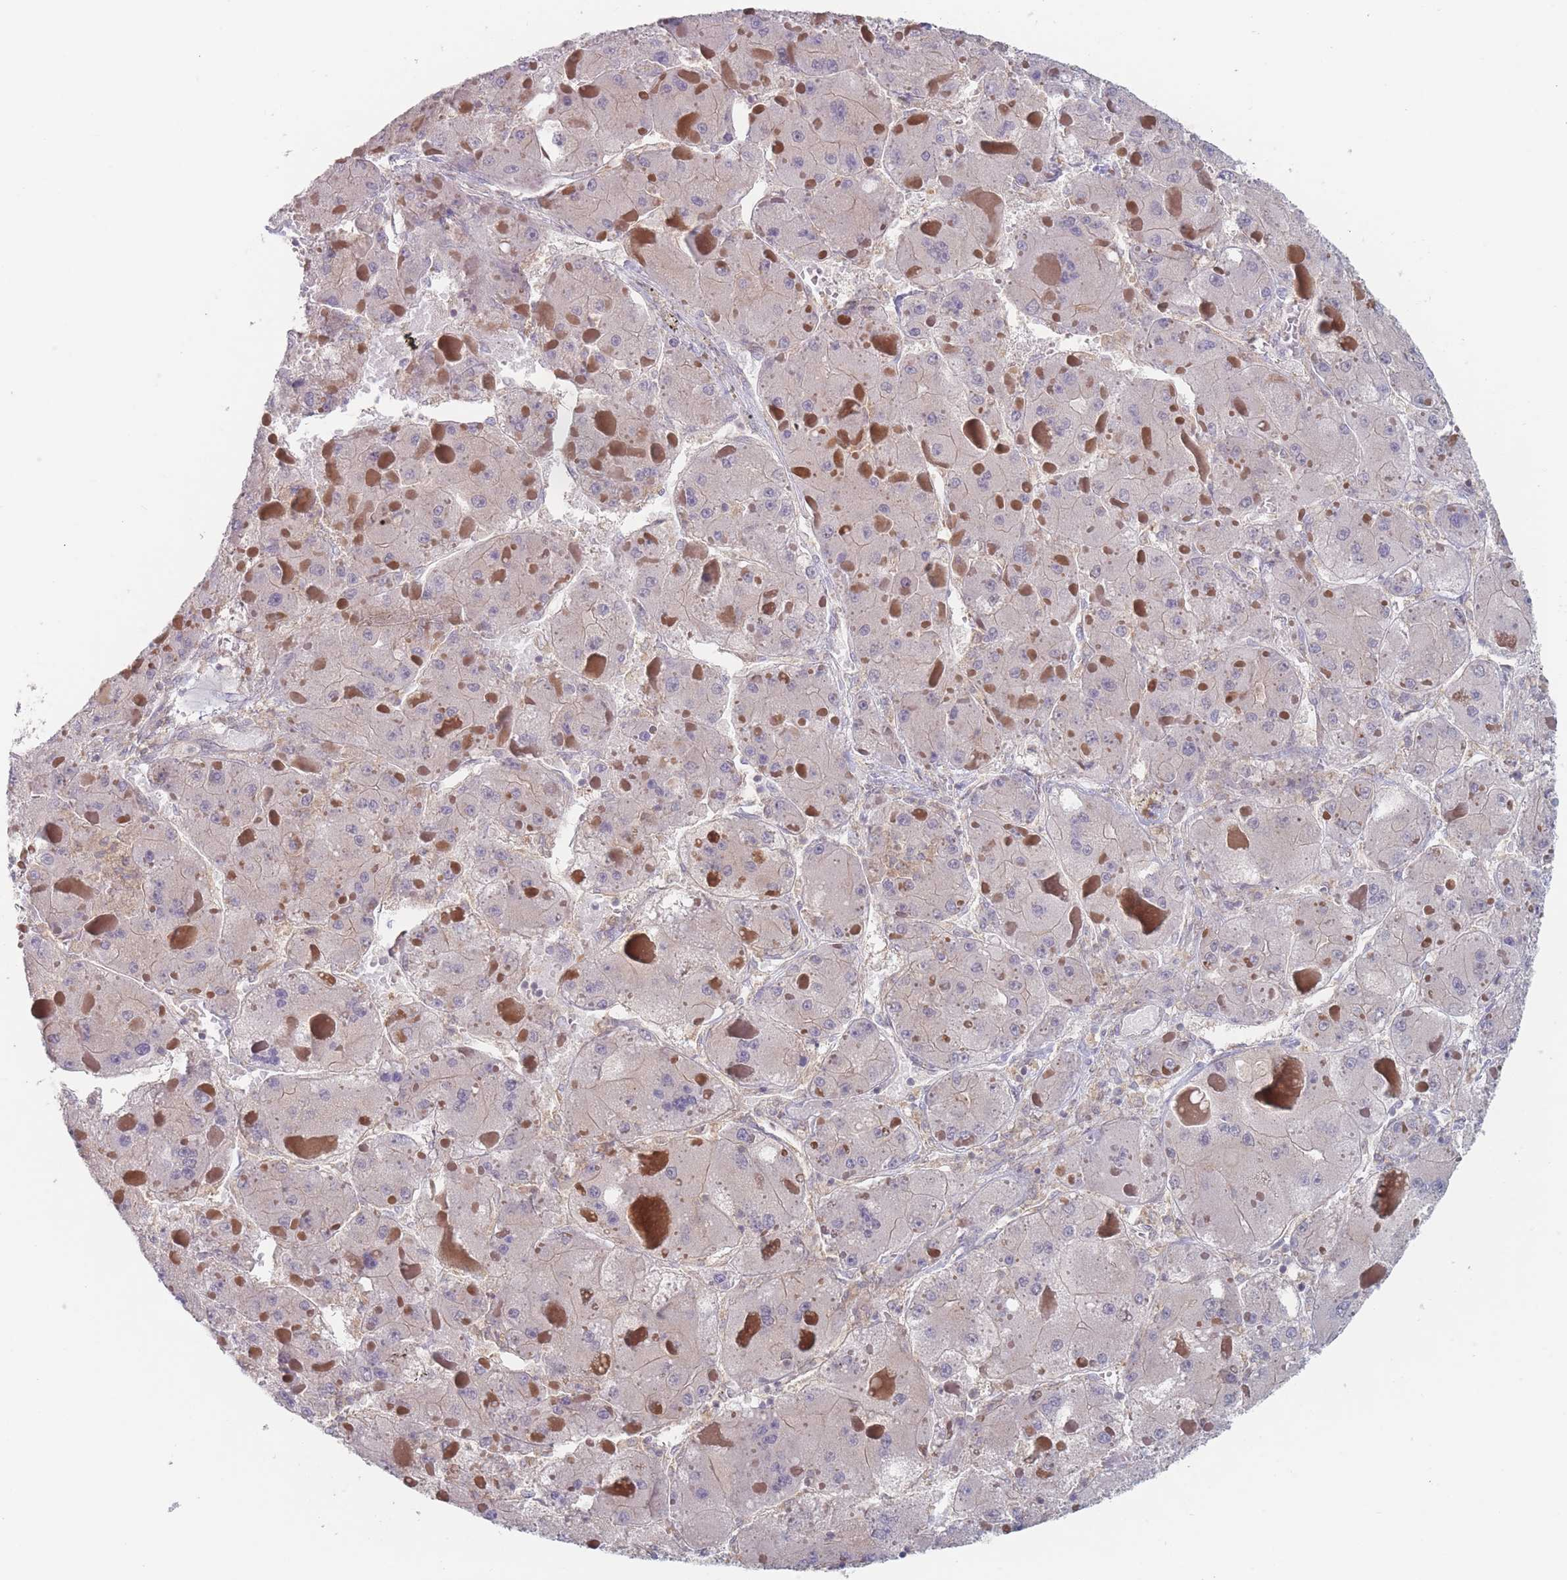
{"staining": {"intensity": "negative", "quantity": "none", "location": "none"}, "tissue": "liver cancer", "cell_type": "Tumor cells", "image_type": "cancer", "snomed": [{"axis": "morphology", "description": "Carcinoma, Hepatocellular, NOS"}, {"axis": "topography", "description": "Liver"}], "caption": "Liver cancer was stained to show a protein in brown. There is no significant expression in tumor cells.", "gene": "EFCC1", "patient": {"sex": "female", "age": 73}}